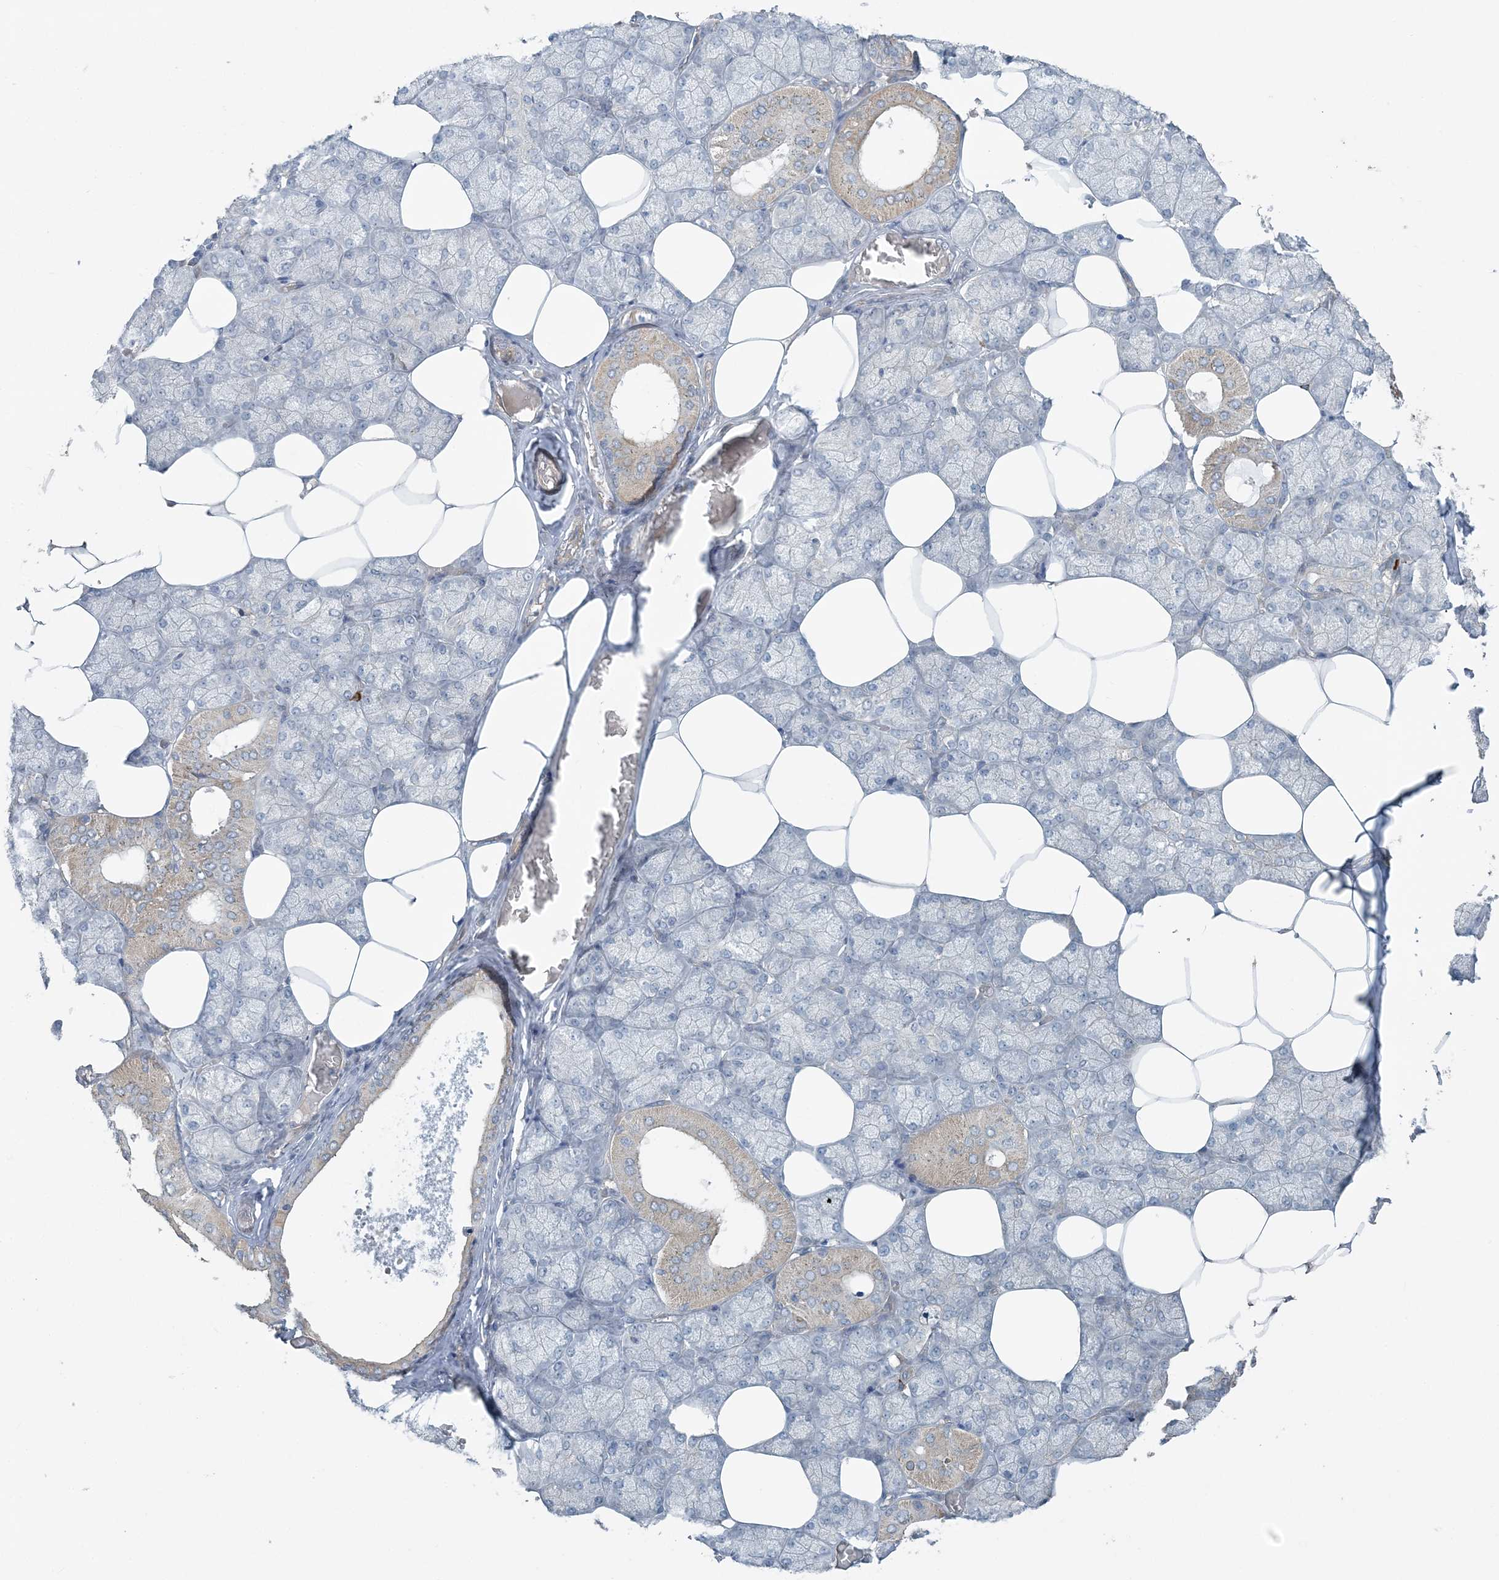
{"staining": {"intensity": "moderate", "quantity": "<25%", "location": "cytoplasmic/membranous"}, "tissue": "salivary gland", "cell_type": "Glandular cells", "image_type": "normal", "snomed": [{"axis": "morphology", "description": "Normal tissue, NOS"}, {"axis": "topography", "description": "Salivary gland"}], "caption": "Salivary gland stained for a protein reveals moderate cytoplasmic/membranous positivity in glandular cells. (IHC, brightfield microscopy, high magnification).", "gene": "SLC4A10", "patient": {"sex": "male", "age": 62}}